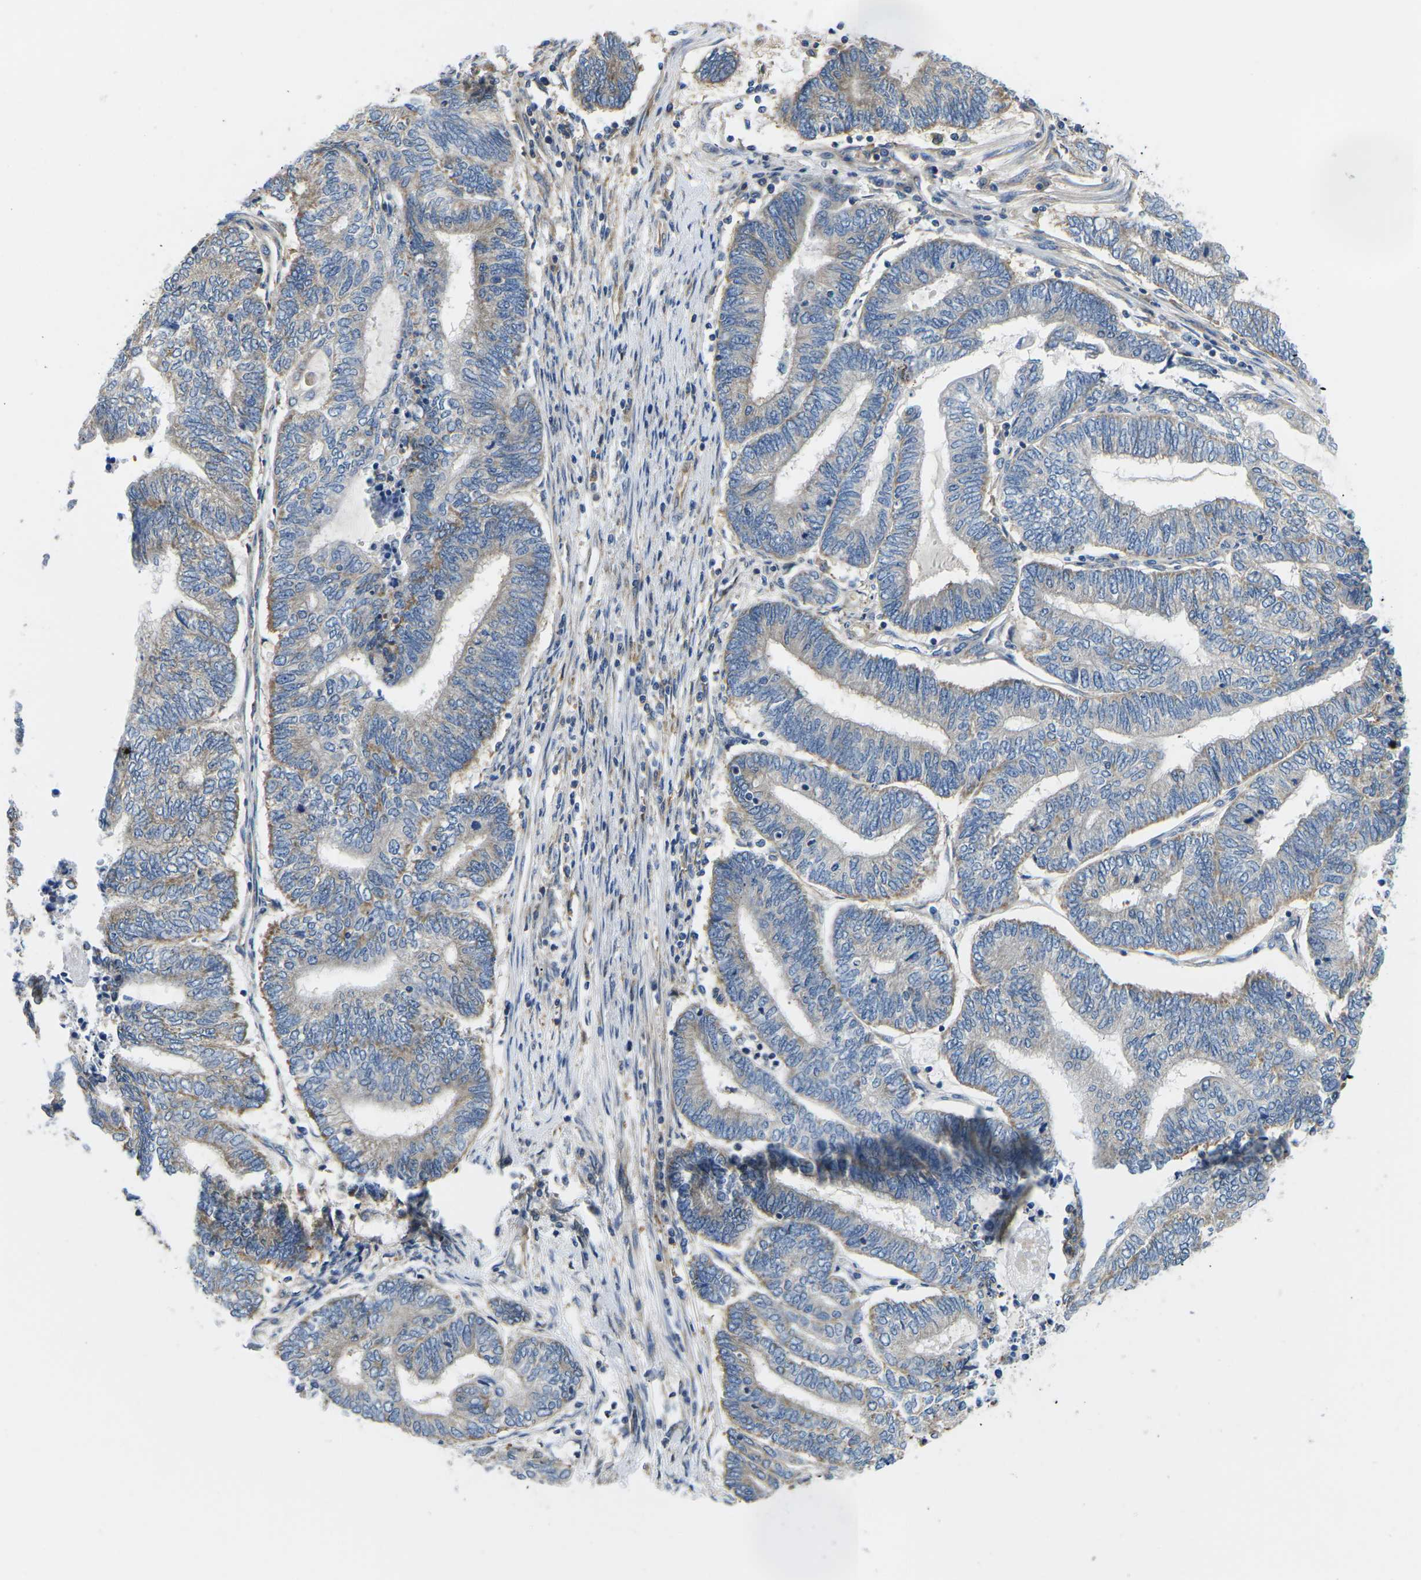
{"staining": {"intensity": "weak", "quantity": "25%-75%", "location": "cytoplasmic/membranous"}, "tissue": "endometrial cancer", "cell_type": "Tumor cells", "image_type": "cancer", "snomed": [{"axis": "morphology", "description": "Adenocarcinoma, NOS"}, {"axis": "topography", "description": "Uterus"}, {"axis": "topography", "description": "Endometrium"}], "caption": "Human adenocarcinoma (endometrial) stained for a protein (brown) displays weak cytoplasmic/membranous positive expression in approximately 25%-75% of tumor cells.", "gene": "TMEFF2", "patient": {"sex": "female", "age": 70}}